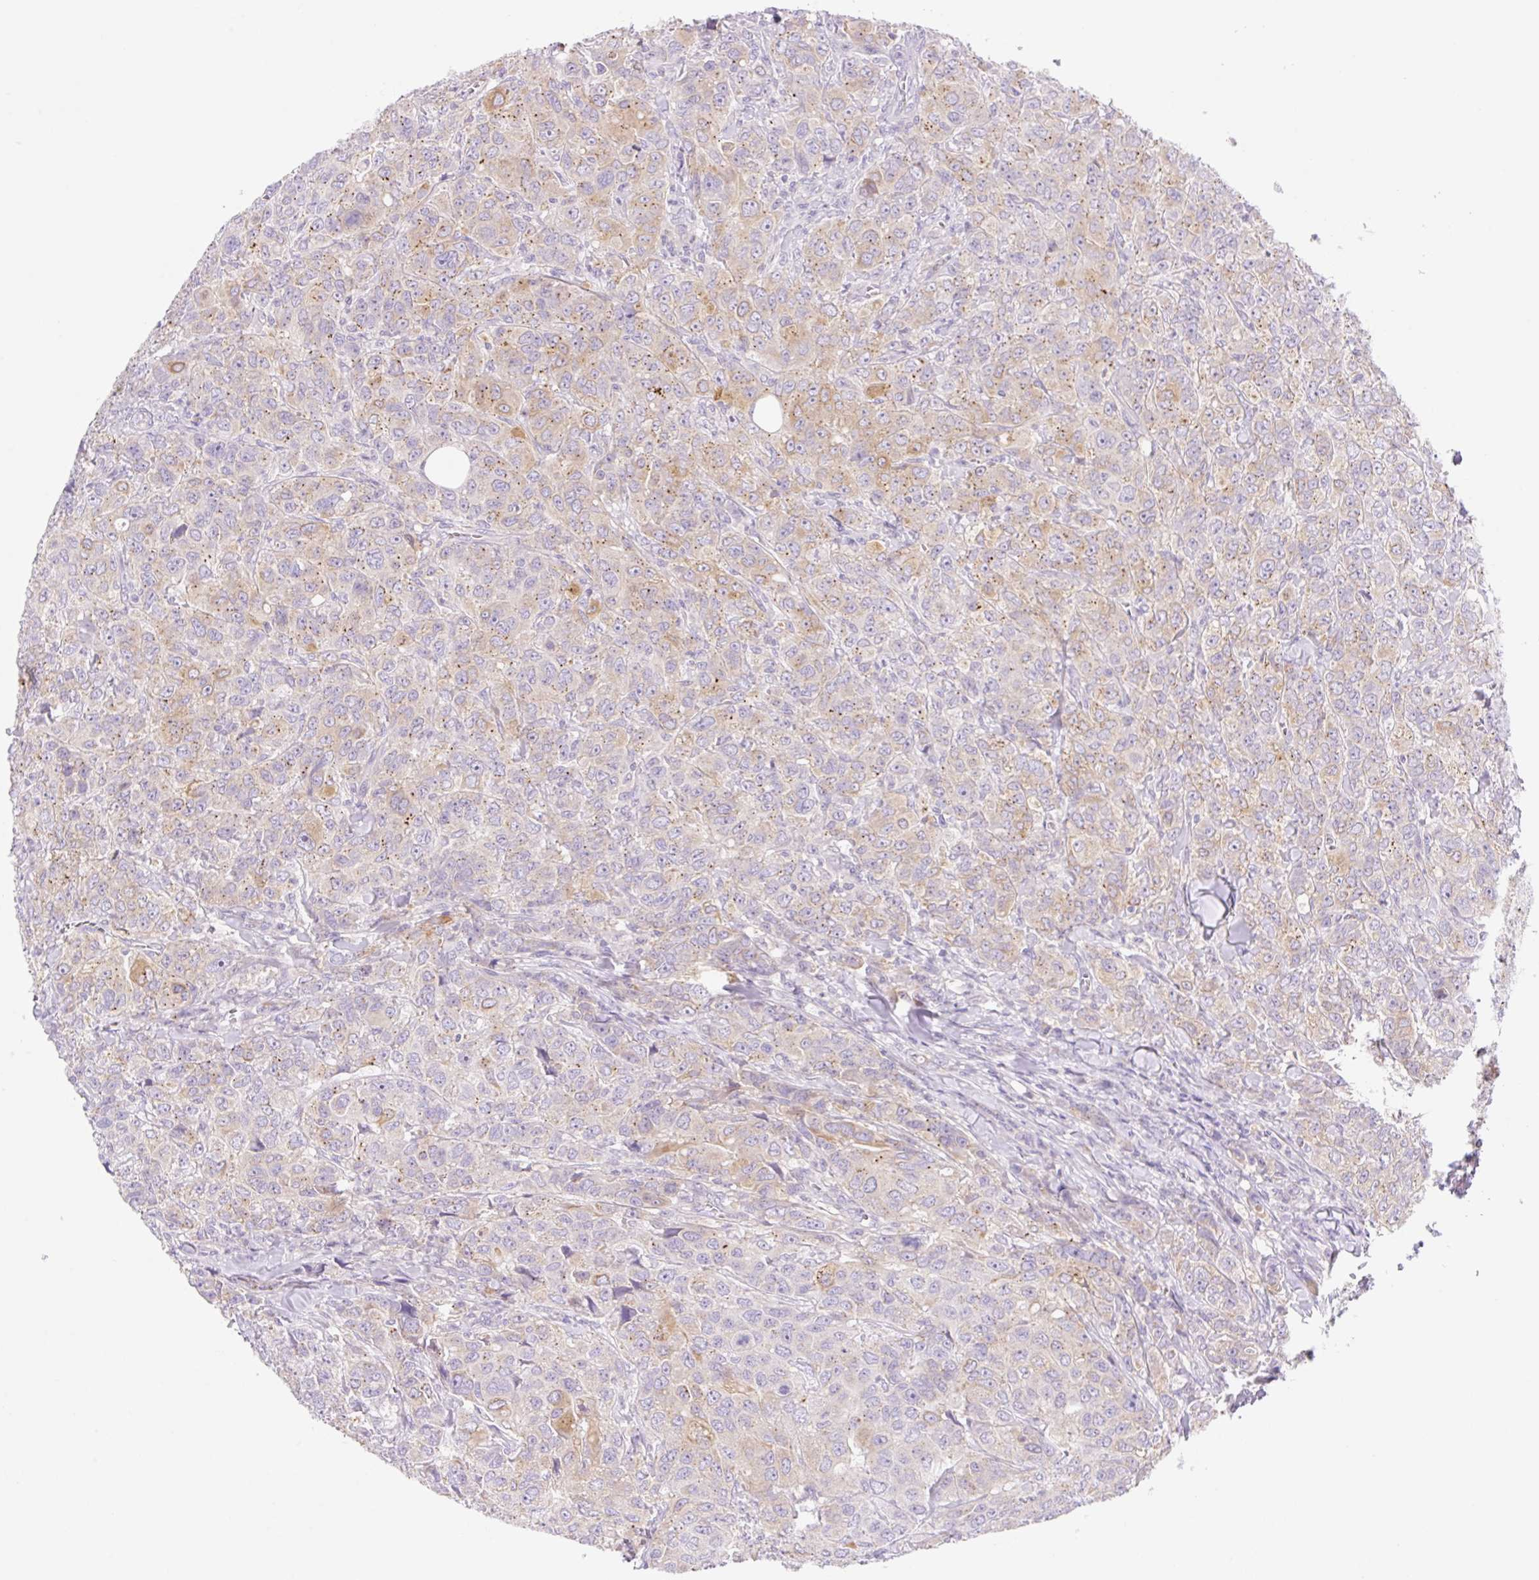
{"staining": {"intensity": "weak", "quantity": "25%-75%", "location": "cytoplasmic/membranous"}, "tissue": "breast cancer", "cell_type": "Tumor cells", "image_type": "cancer", "snomed": [{"axis": "morphology", "description": "Duct carcinoma"}, {"axis": "topography", "description": "Breast"}], "caption": "Protein staining of breast invasive ductal carcinoma tissue reveals weak cytoplasmic/membranous staining in about 25%-75% of tumor cells.", "gene": "DENND5A", "patient": {"sex": "female", "age": 43}}